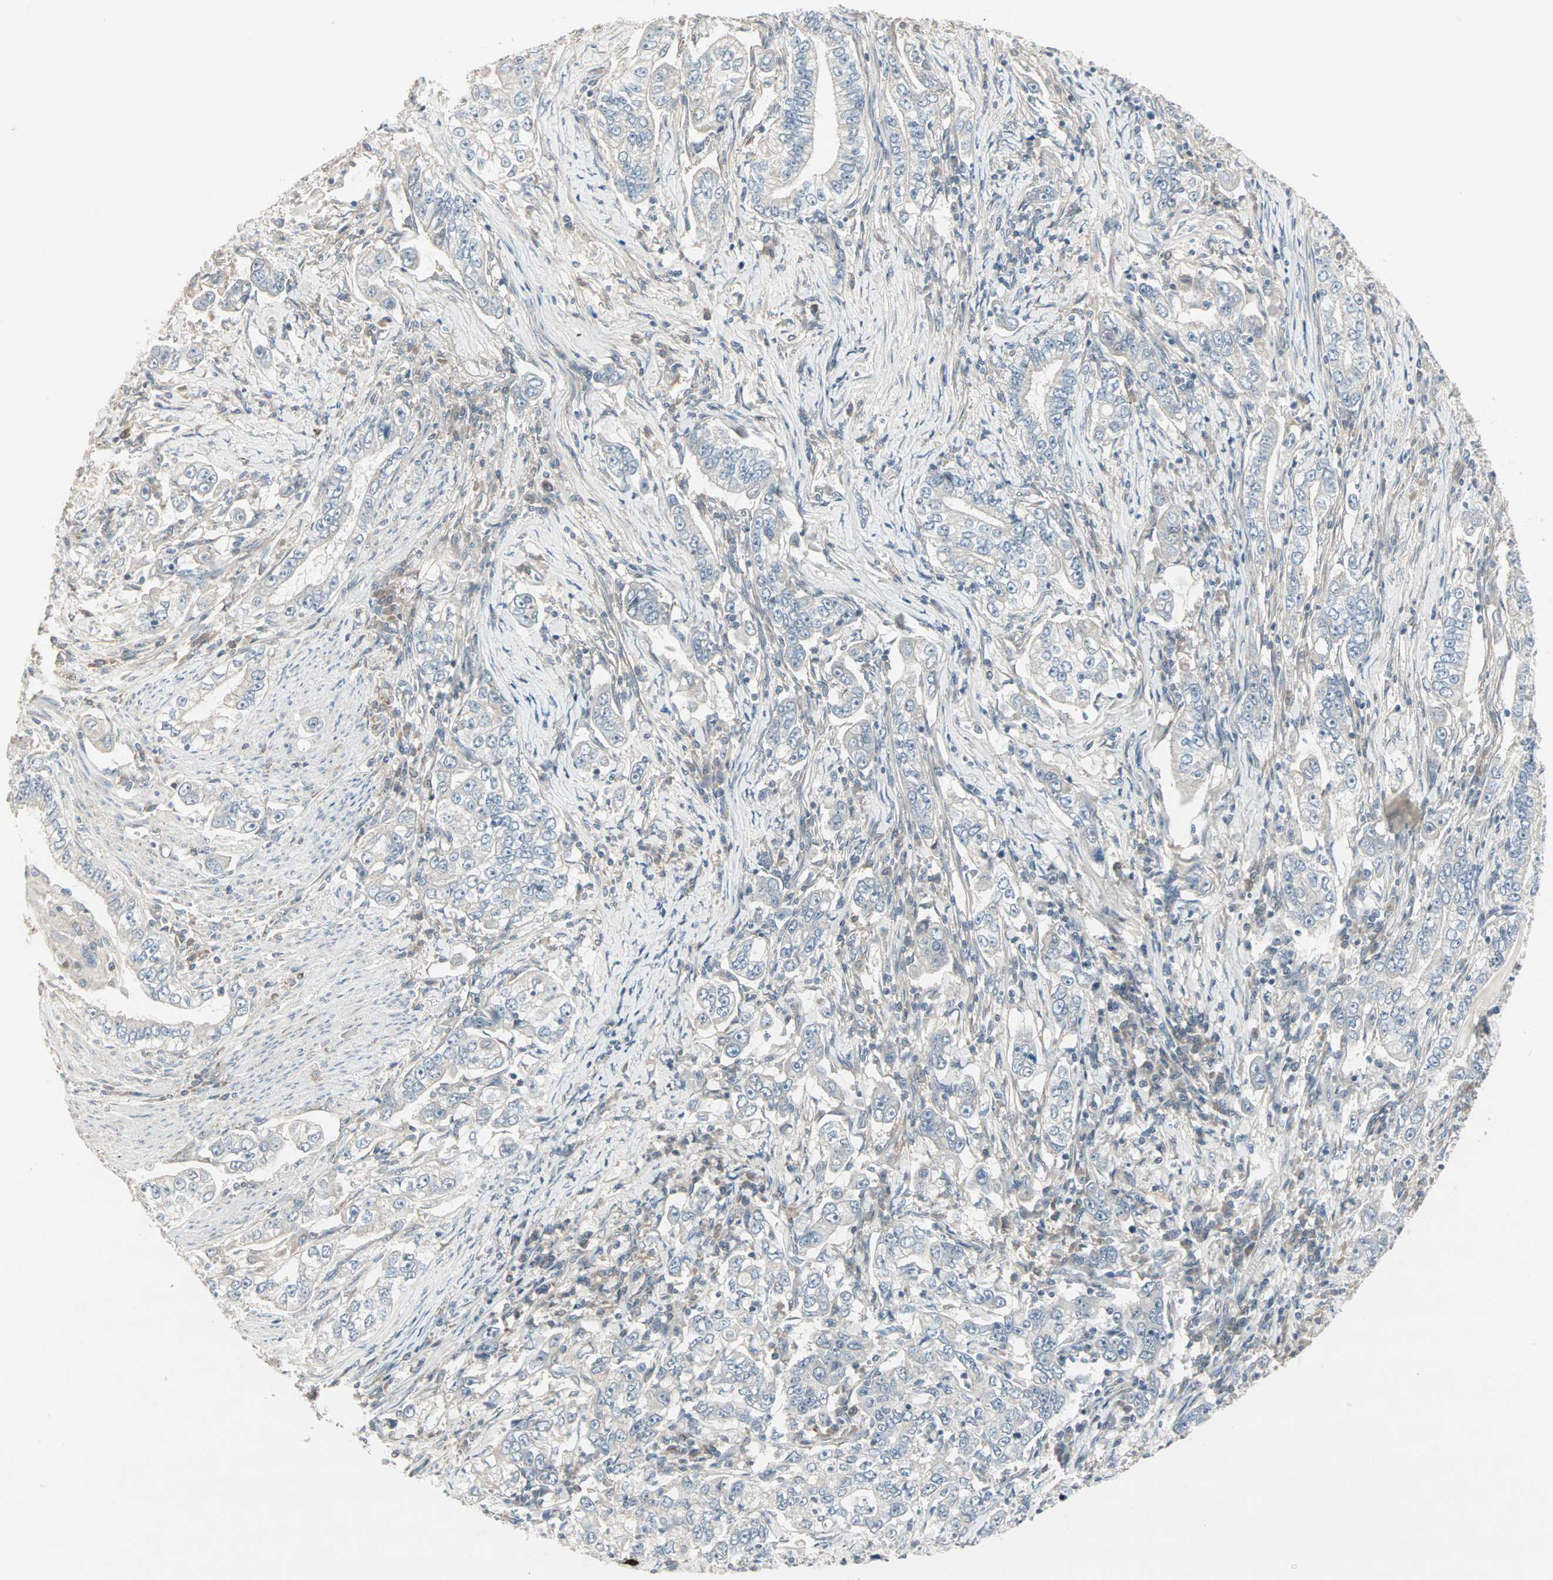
{"staining": {"intensity": "negative", "quantity": "none", "location": "none"}, "tissue": "stomach cancer", "cell_type": "Tumor cells", "image_type": "cancer", "snomed": [{"axis": "morphology", "description": "Adenocarcinoma, NOS"}, {"axis": "topography", "description": "Stomach, lower"}], "caption": "This is an immunohistochemistry (IHC) image of human stomach cancer. There is no expression in tumor cells.", "gene": "JMJD7-PLA2G4B", "patient": {"sex": "female", "age": 72}}